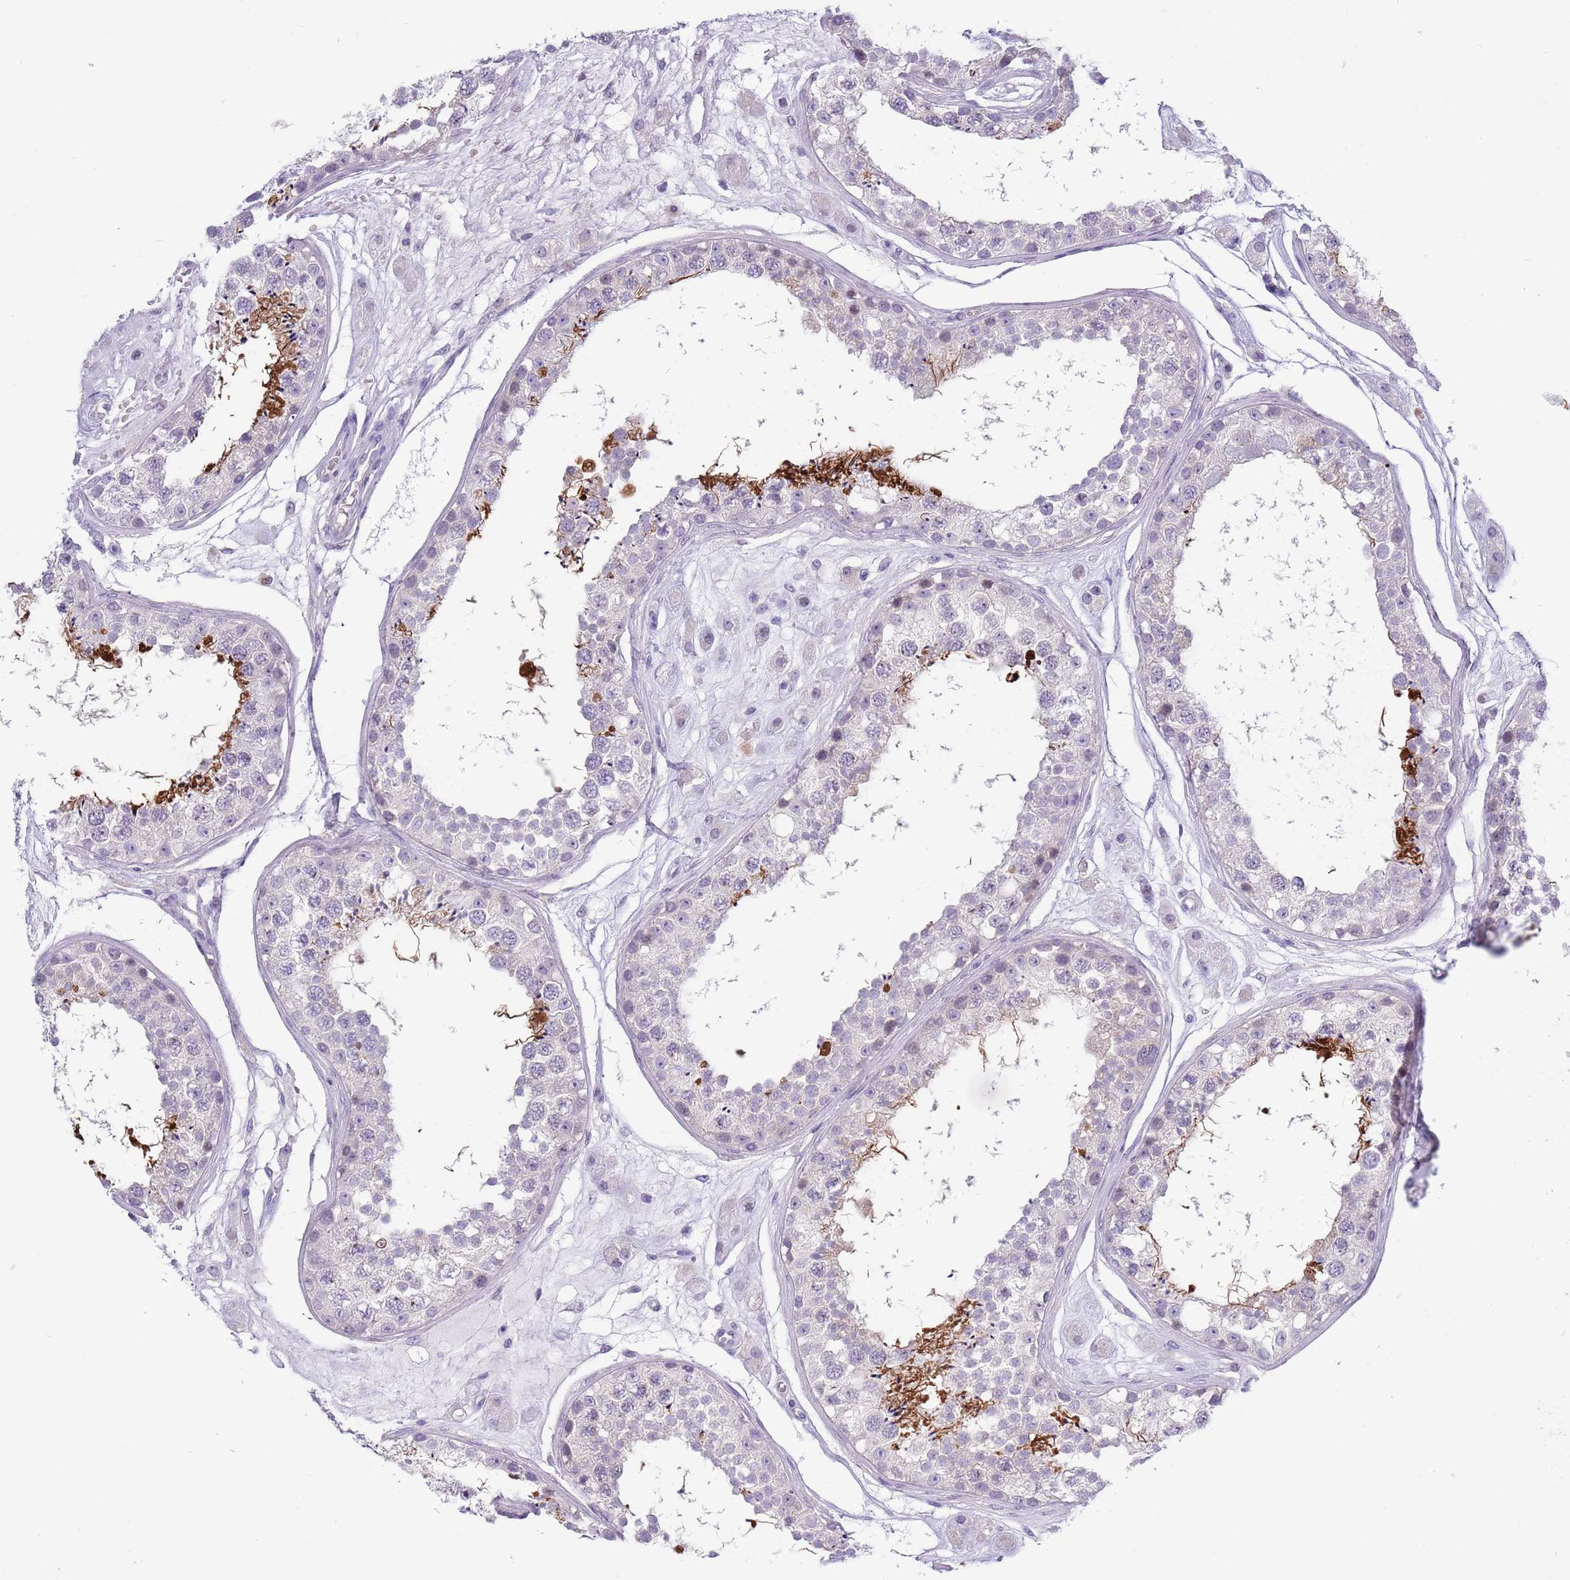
{"staining": {"intensity": "strong", "quantity": "<25%", "location": "cytoplasmic/membranous"}, "tissue": "testis", "cell_type": "Cells in seminiferous ducts", "image_type": "normal", "snomed": [{"axis": "morphology", "description": "Normal tissue, NOS"}, {"axis": "topography", "description": "Testis"}], "caption": "Immunohistochemistry (IHC) of benign testis displays medium levels of strong cytoplasmic/membranous positivity in about <25% of cells in seminiferous ducts. The staining was performed using DAB (3,3'-diaminobenzidine), with brown indicating positive protein expression. Nuclei are stained blue with hematoxylin.", "gene": "ZFP2", "patient": {"sex": "male", "age": 25}}